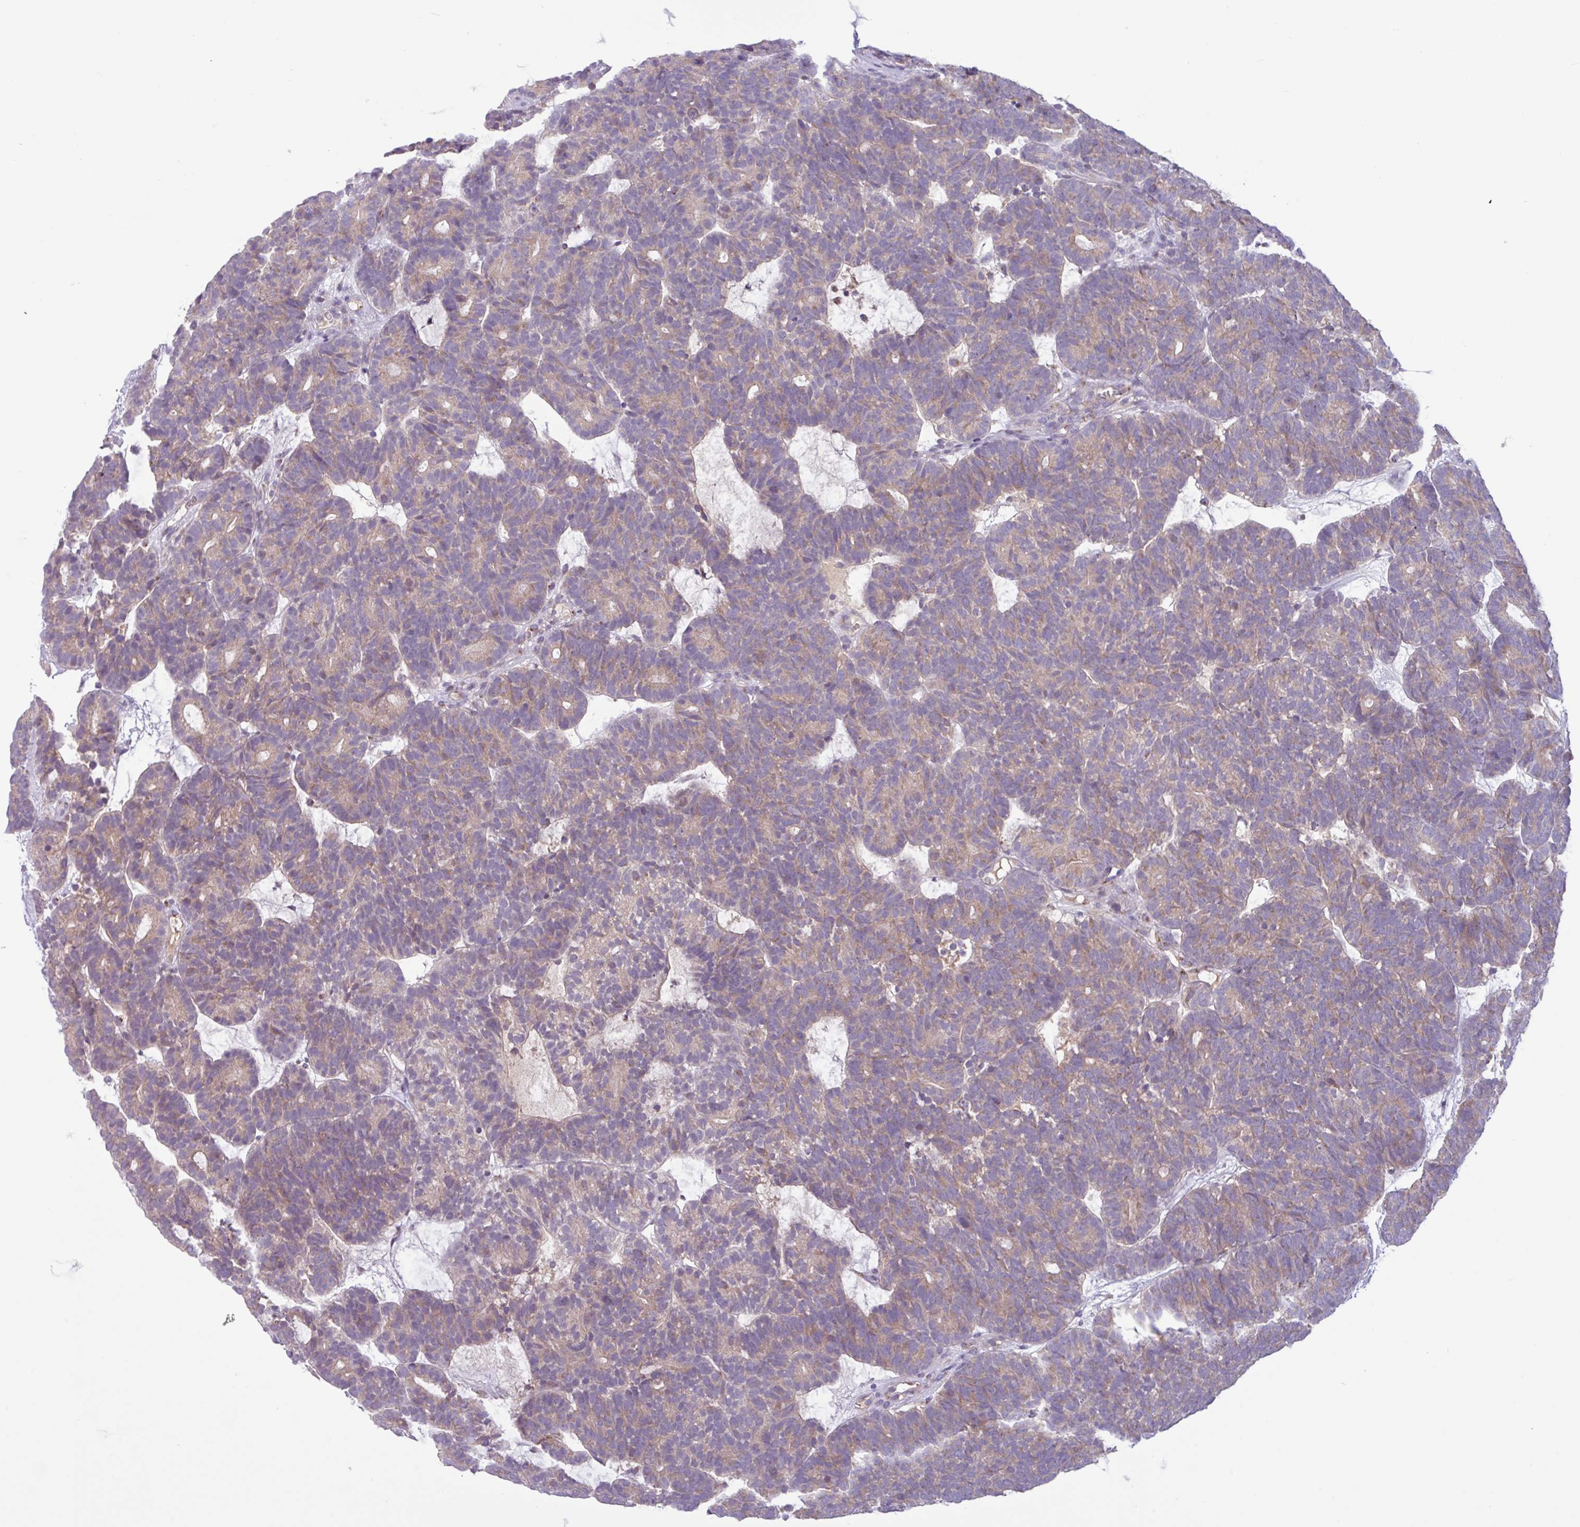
{"staining": {"intensity": "weak", "quantity": "25%-75%", "location": "cytoplasmic/membranous"}, "tissue": "thyroid cancer", "cell_type": "Tumor cells", "image_type": "cancer", "snomed": [{"axis": "morphology", "description": "Follicular adenoma carcinoma, NOS"}, {"axis": "topography", "description": "Thyroid gland"}], "caption": "Immunohistochemistry staining of thyroid cancer, which demonstrates low levels of weak cytoplasmic/membranous positivity in about 25%-75% of tumor cells indicating weak cytoplasmic/membranous protein positivity. The staining was performed using DAB (3,3'-diaminobenzidine) (brown) for protein detection and nuclei were counterstained in hematoxylin (blue).", "gene": "STIMATE", "patient": {"sex": "female", "age": 63}}